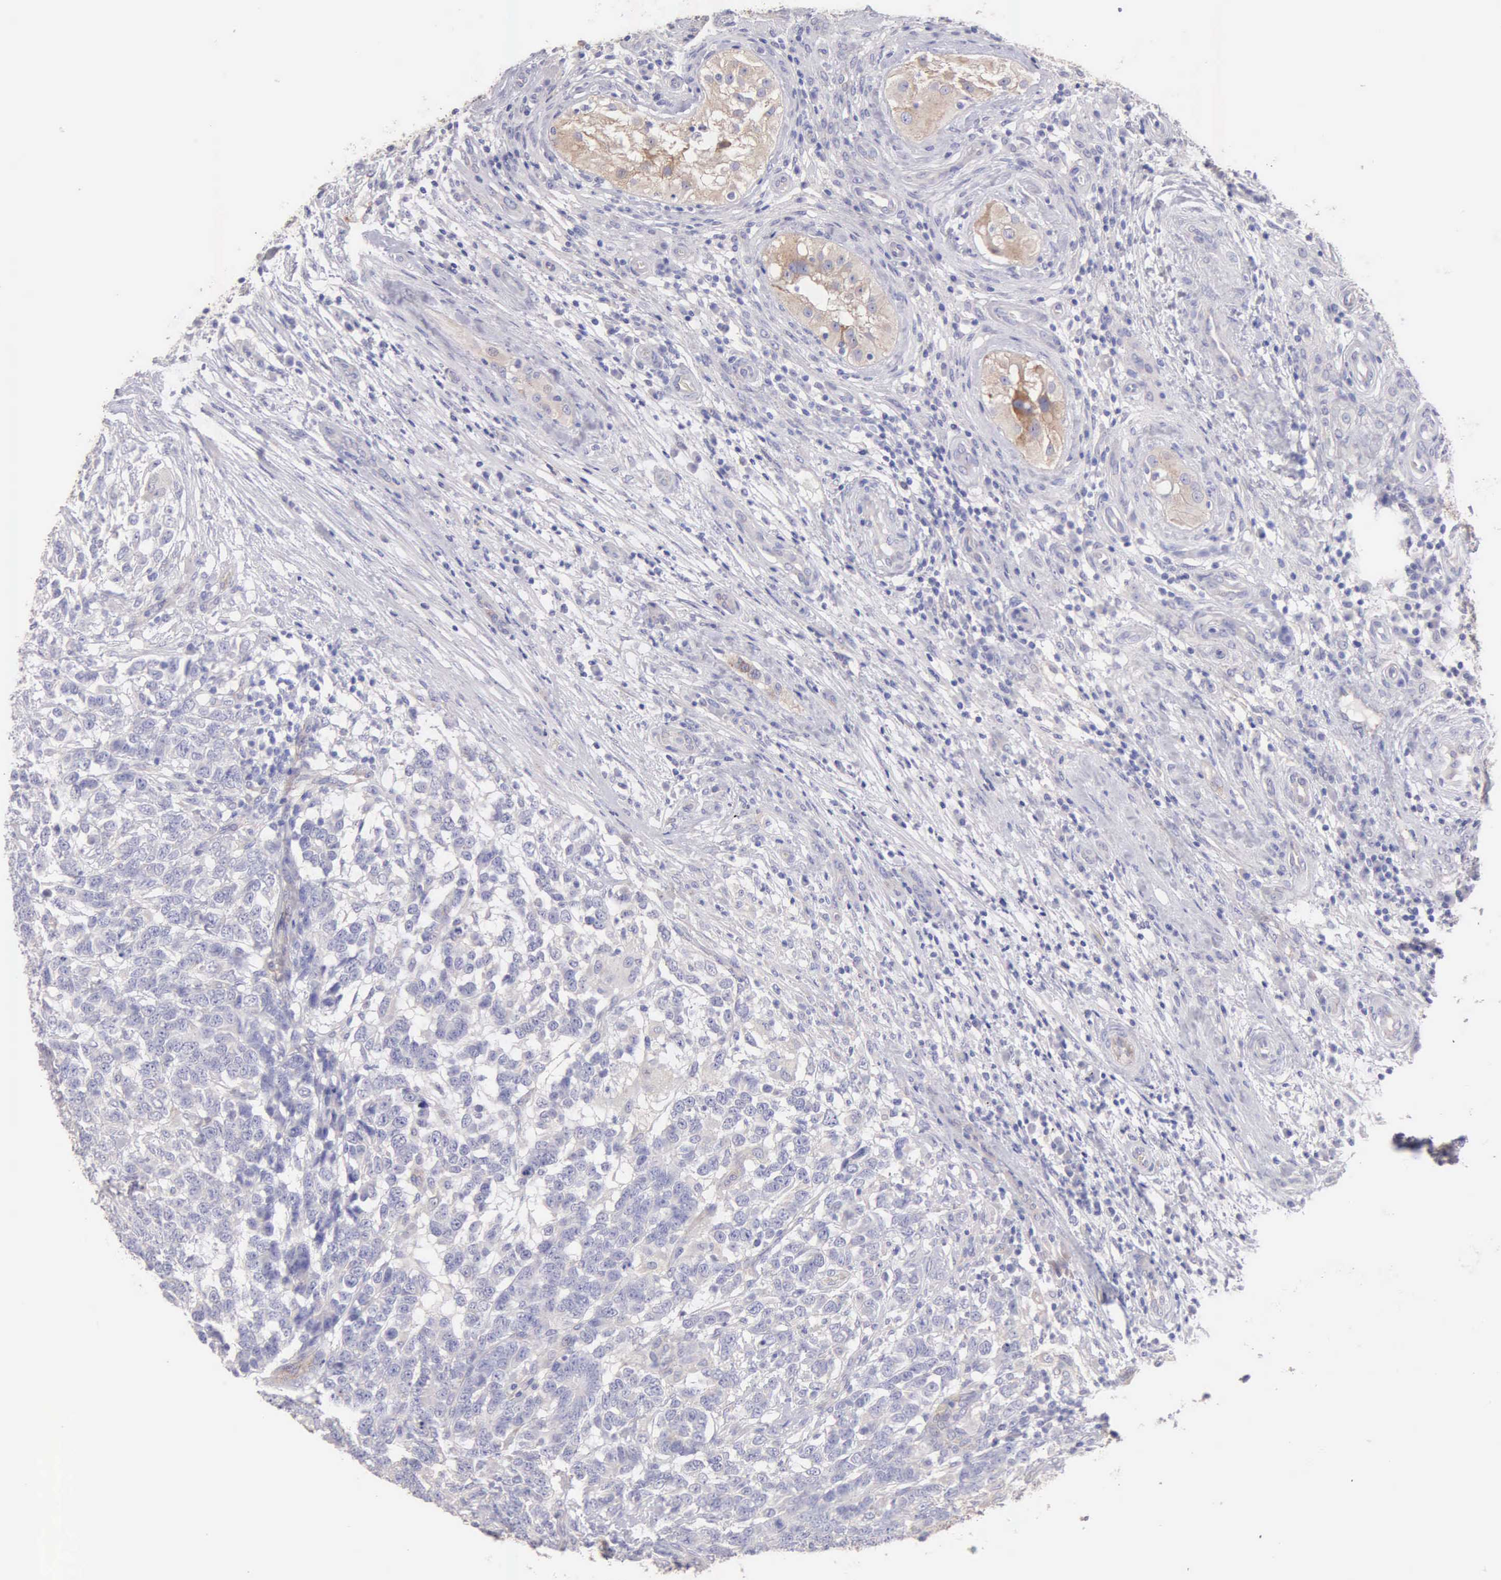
{"staining": {"intensity": "moderate", "quantity": "<25%", "location": "cytoplasmic/membranous"}, "tissue": "testis cancer", "cell_type": "Tumor cells", "image_type": "cancer", "snomed": [{"axis": "morphology", "description": "Carcinoma, Embryonal, NOS"}, {"axis": "topography", "description": "Testis"}], "caption": "A low amount of moderate cytoplasmic/membranous expression is present in about <25% of tumor cells in testis cancer (embryonal carcinoma) tissue.", "gene": "APP", "patient": {"sex": "male", "age": 26}}